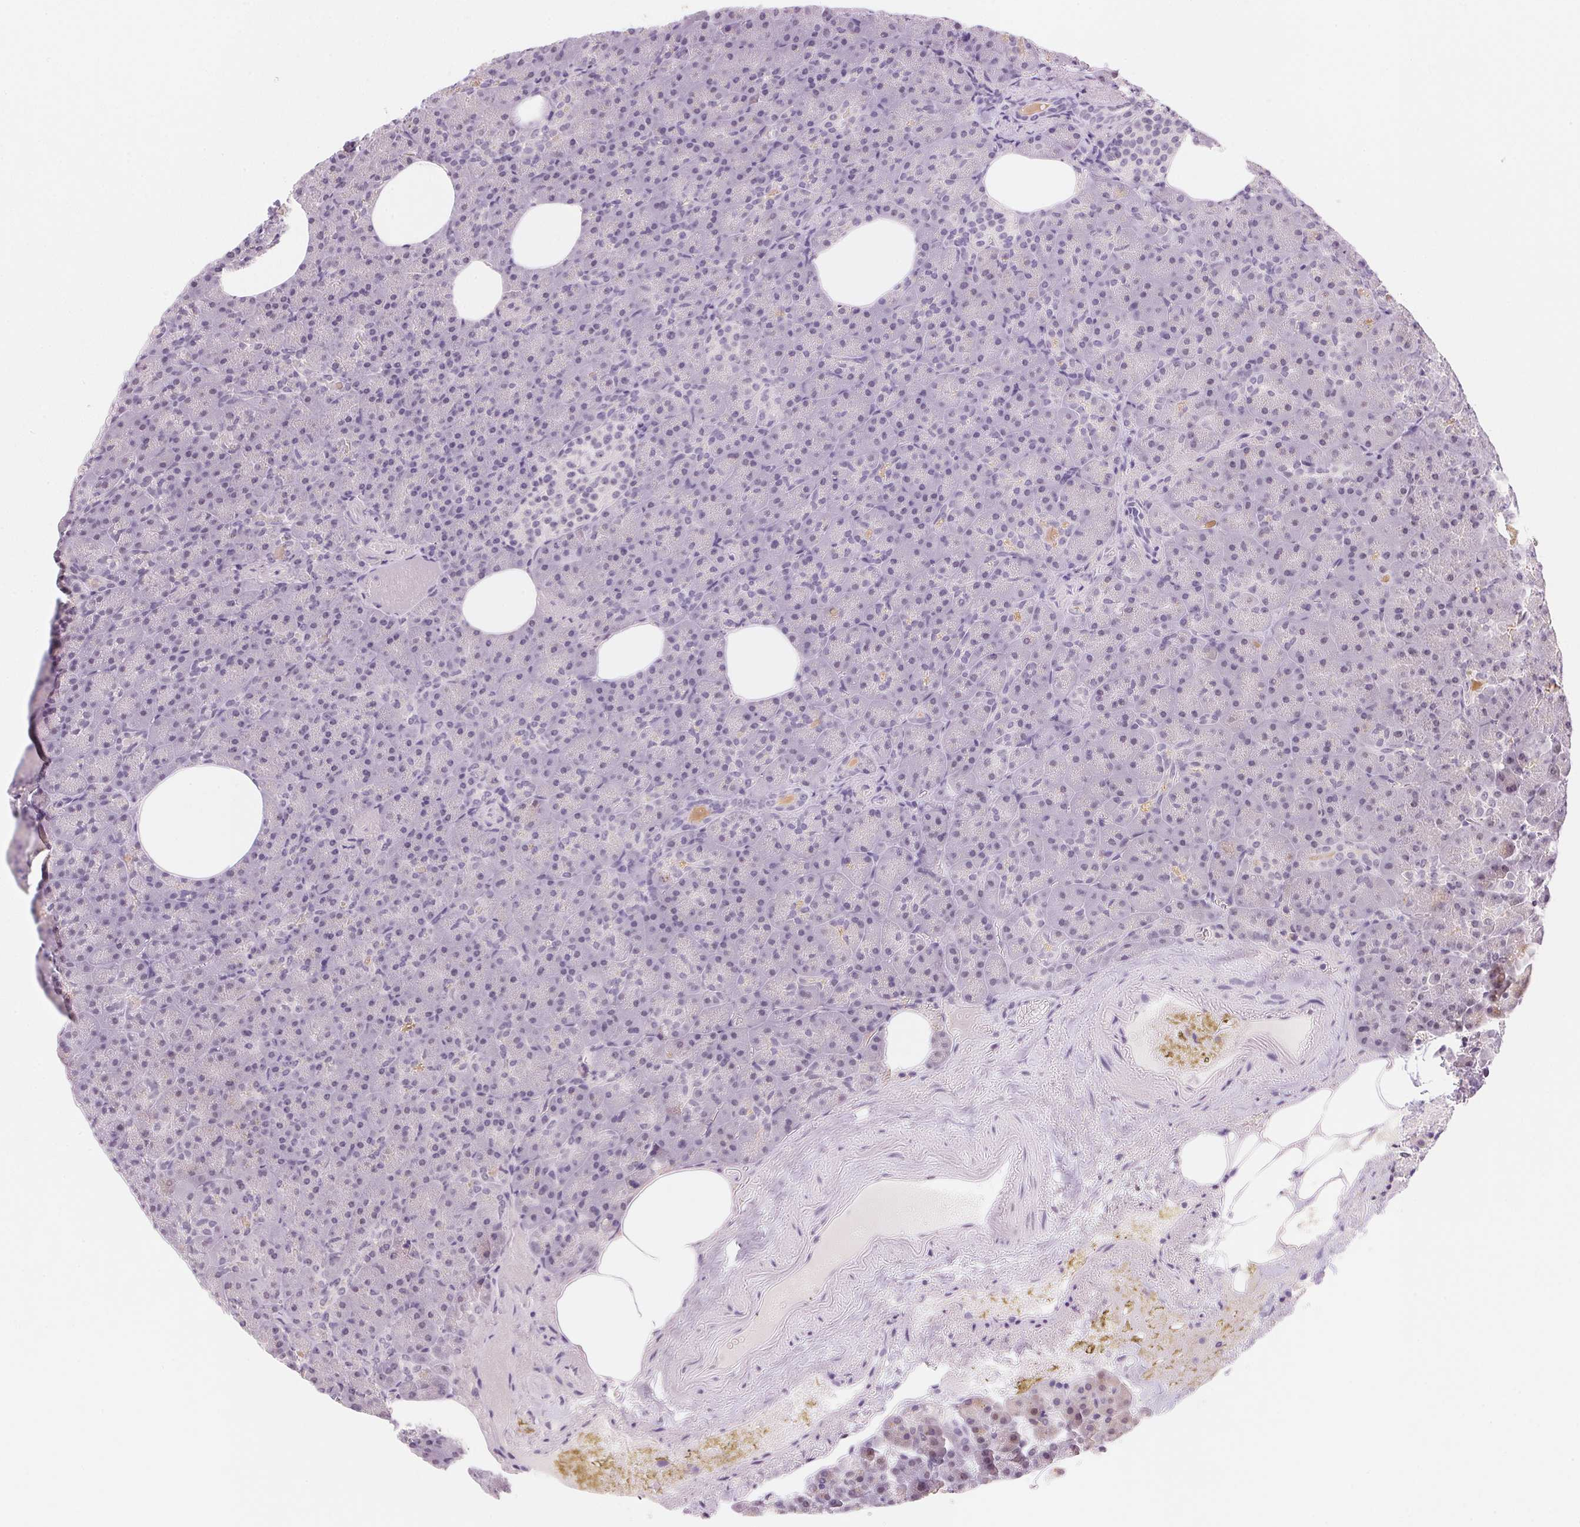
{"staining": {"intensity": "weak", "quantity": "<25%", "location": "cytoplasmic/membranous"}, "tissue": "pancreas", "cell_type": "Exocrine glandular cells", "image_type": "normal", "snomed": [{"axis": "morphology", "description": "Normal tissue, NOS"}, {"axis": "topography", "description": "Pancreas"}], "caption": "DAB immunohistochemical staining of benign pancreas demonstrates no significant positivity in exocrine glandular cells. The staining is performed using DAB (3,3'-diaminobenzidine) brown chromogen with nuclei counter-stained in using hematoxylin.", "gene": "FNDC4", "patient": {"sex": "female", "age": 74}}